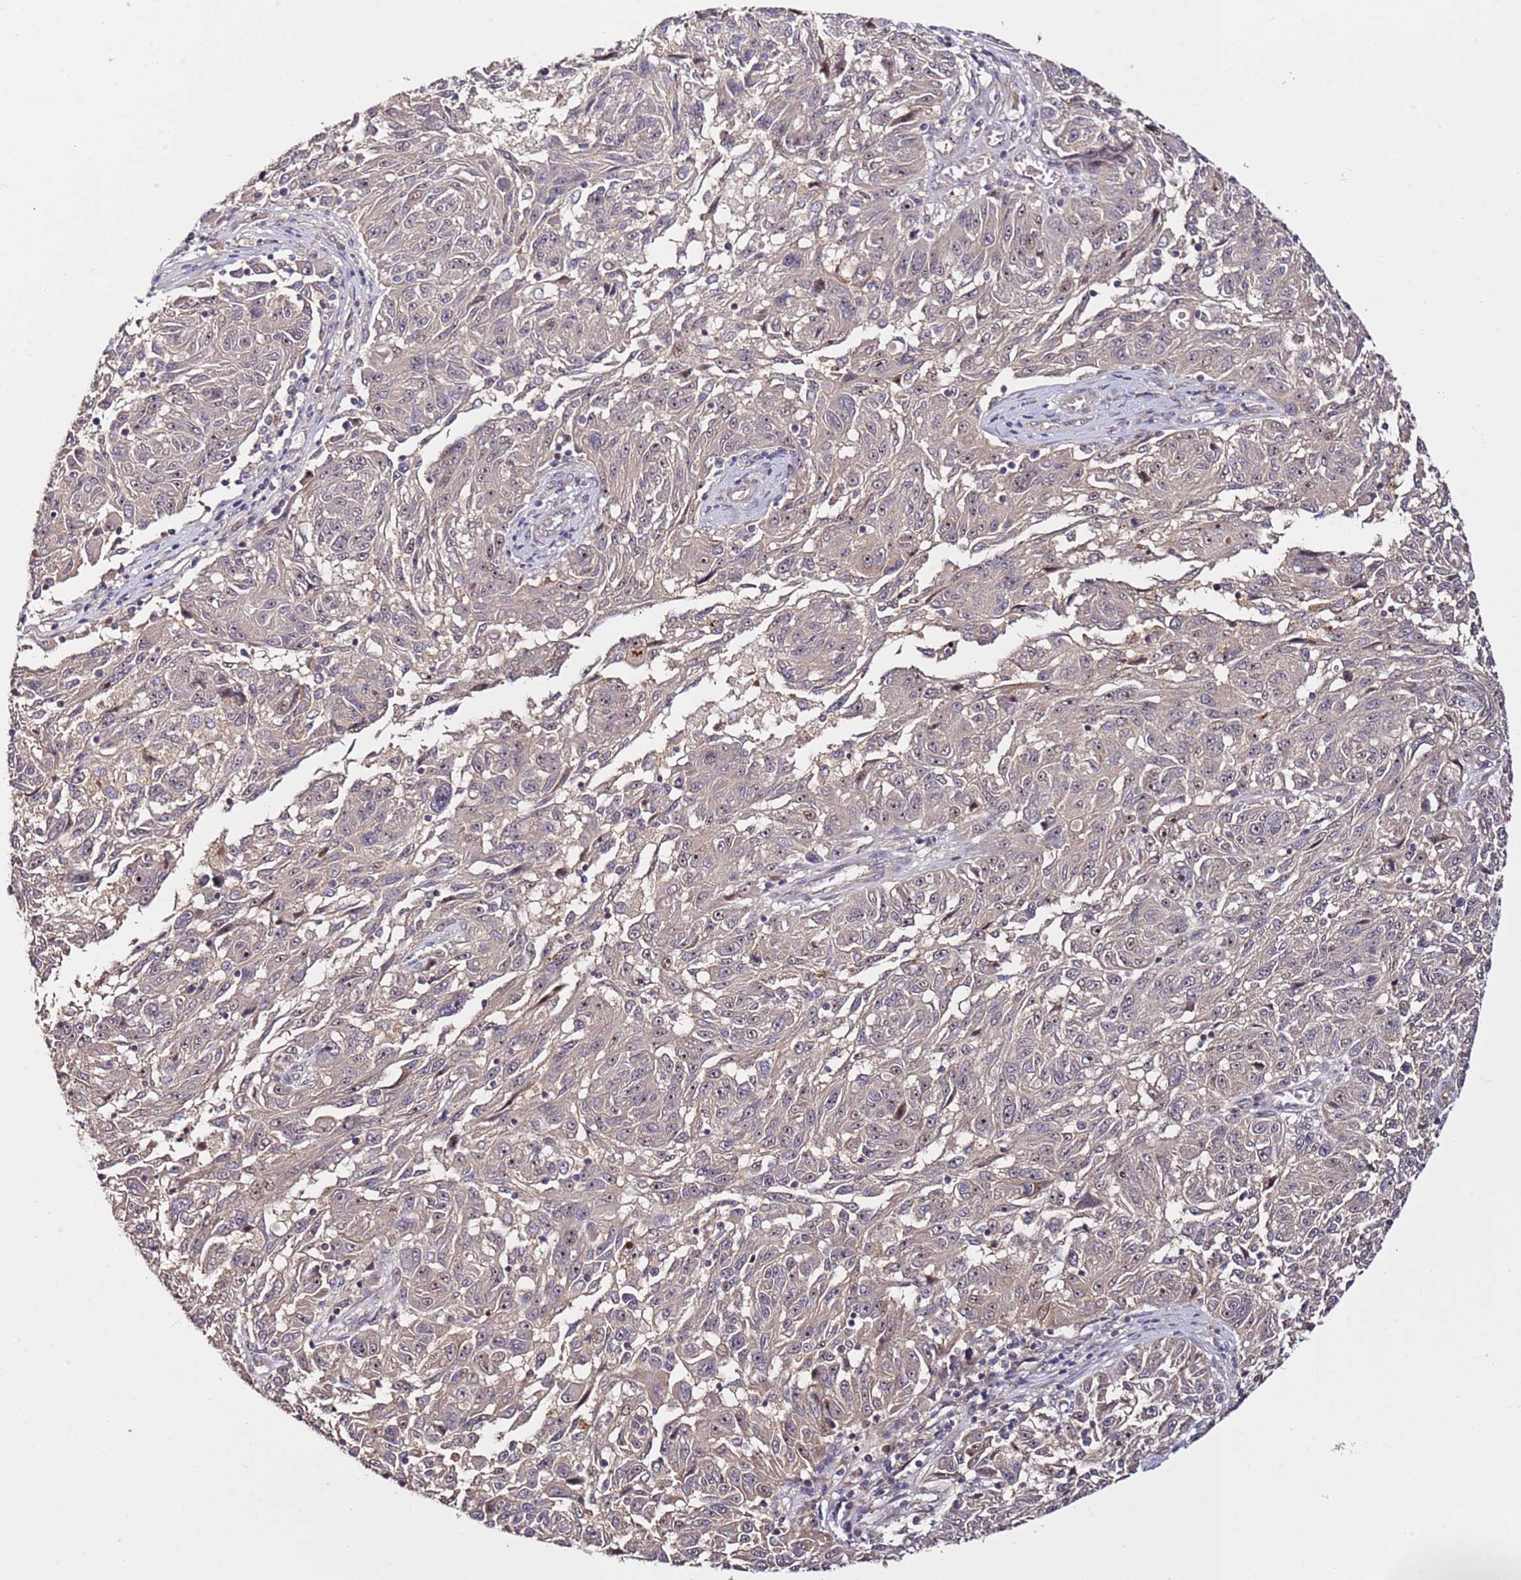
{"staining": {"intensity": "weak", "quantity": ">75%", "location": "nuclear"}, "tissue": "melanoma", "cell_type": "Tumor cells", "image_type": "cancer", "snomed": [{"axis": "morphology", "description": "Malignant melanoma, NOS"}, {"axis": "topography", "description": "Skin"}], "caption": "This histopathology image displays immunohistochemistry (IHC) staining of melanoma, with low weak nuclear expression in about >75% of tumor cells.", "gene": "DDX27", "patient": {"sex": "male", "age": 53}}